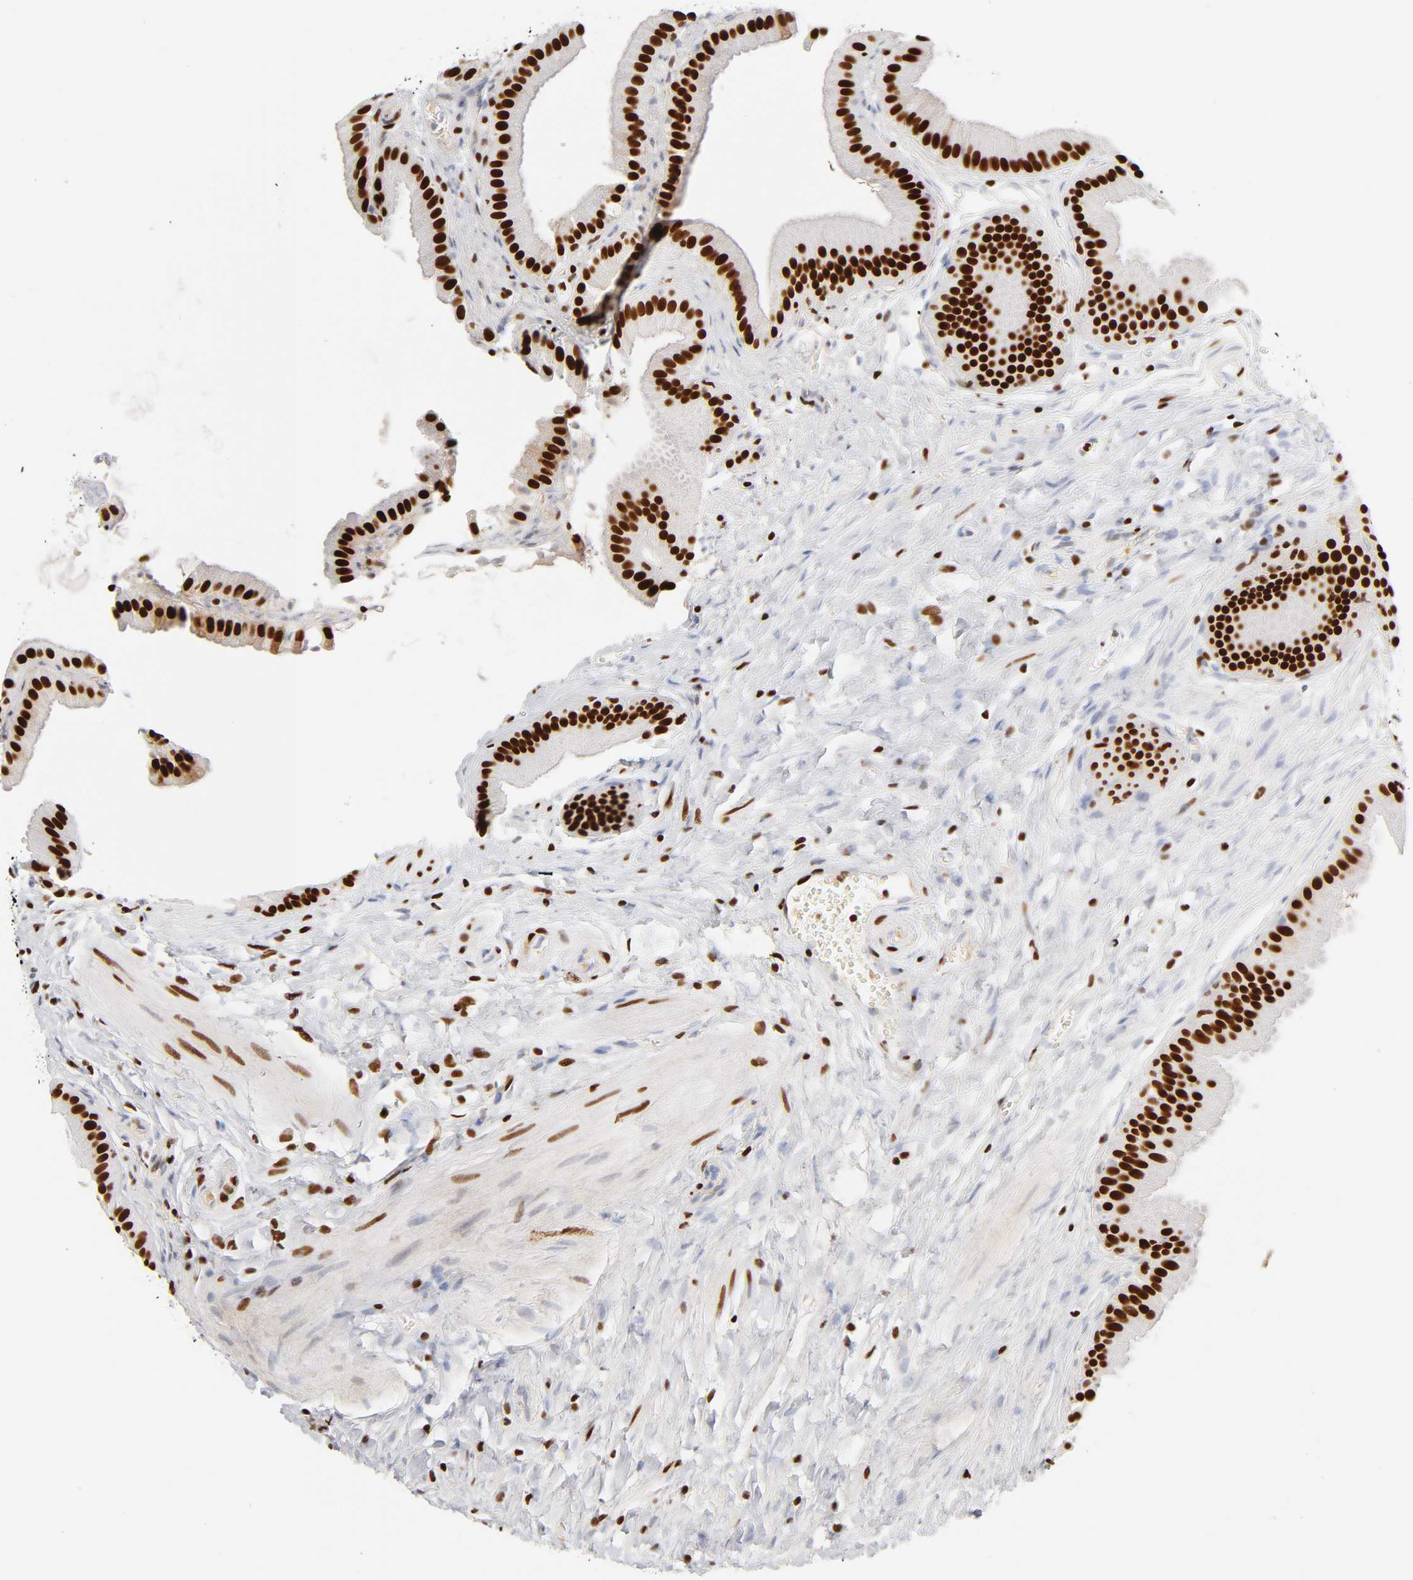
{"staining": {"intensity": "strong", "quantity": ">75%", "location": "nuclear"}, "tissue": "gallbladder", "cell_type": "Glandular cells", "image_type": "normal", "snomed": [{"axis": "morphology", "description": "Normal tissue, NOS"}, {"axis": "topography", "description": "Gallbladder"}], "caption": "This image shows normal gallbladder stained with IHC to label a protein in brown. The nuclear of glandular cells show strong positivity for the protein. Nuclei are counter-stained blue.", "gene": "XRCC6", "patient": {"sex": "female", "age": 63}}